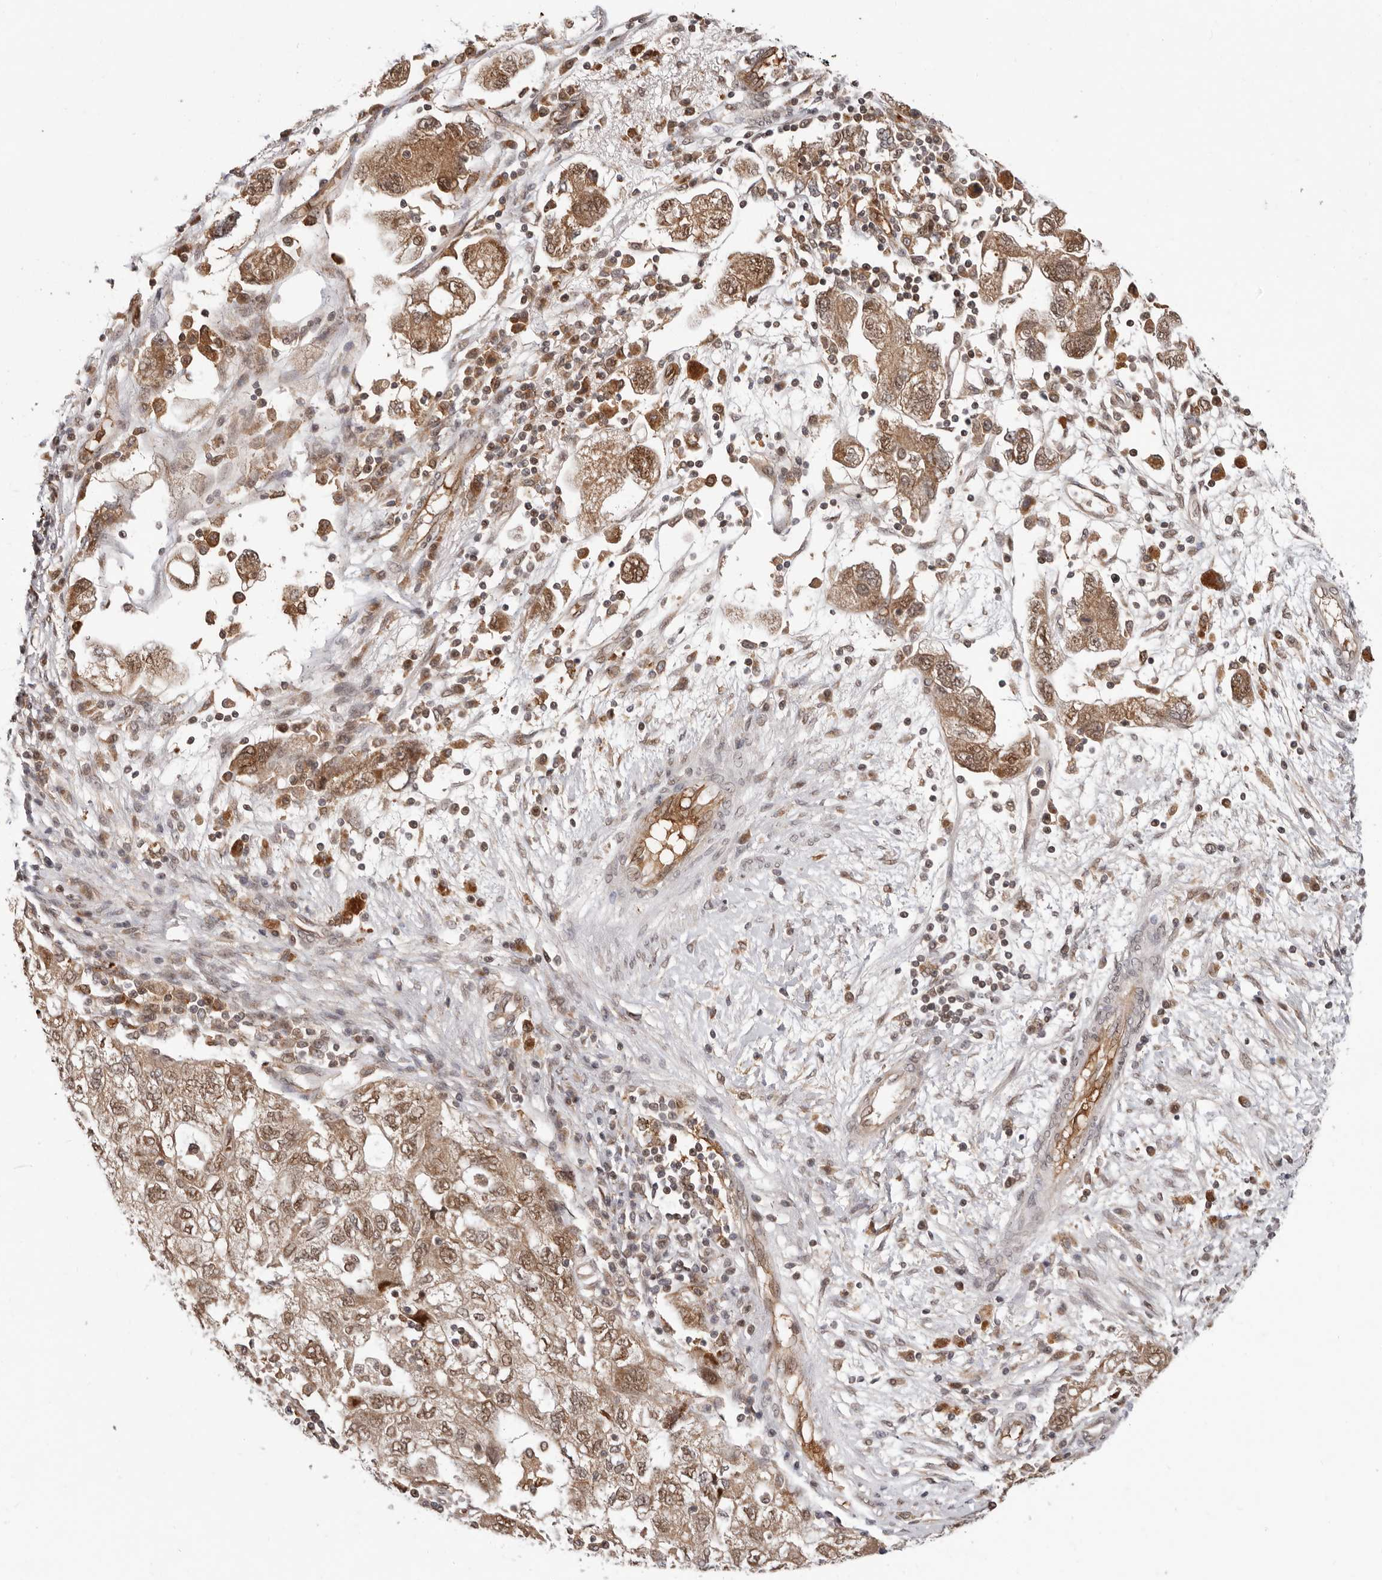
{"staining": {"intensity": "moderate", "quantity": ">75%", "location": "cytoplasmic/membranous"}, "tissue": "ovarian cancer", "cell_type": "Tumor cells", "image_type": "cancer", "snomed": [{"axis": "morphology", "description": "Carcinoma, NOS"}, {"axis": "morphology", "description": "Cystadenocarcinoma, serous, NOS"}, {"axis": "topography", "description": "Ovary"}], "caption": "IHC image of ovarian cancer stained for a protein (brown), which reveals medium levels of moderate cytoplasmic/membranous expression in approximately >75% of tumor cells.", "gene": "NCOA3", "patient": {"sex": "female", "age": 69}}